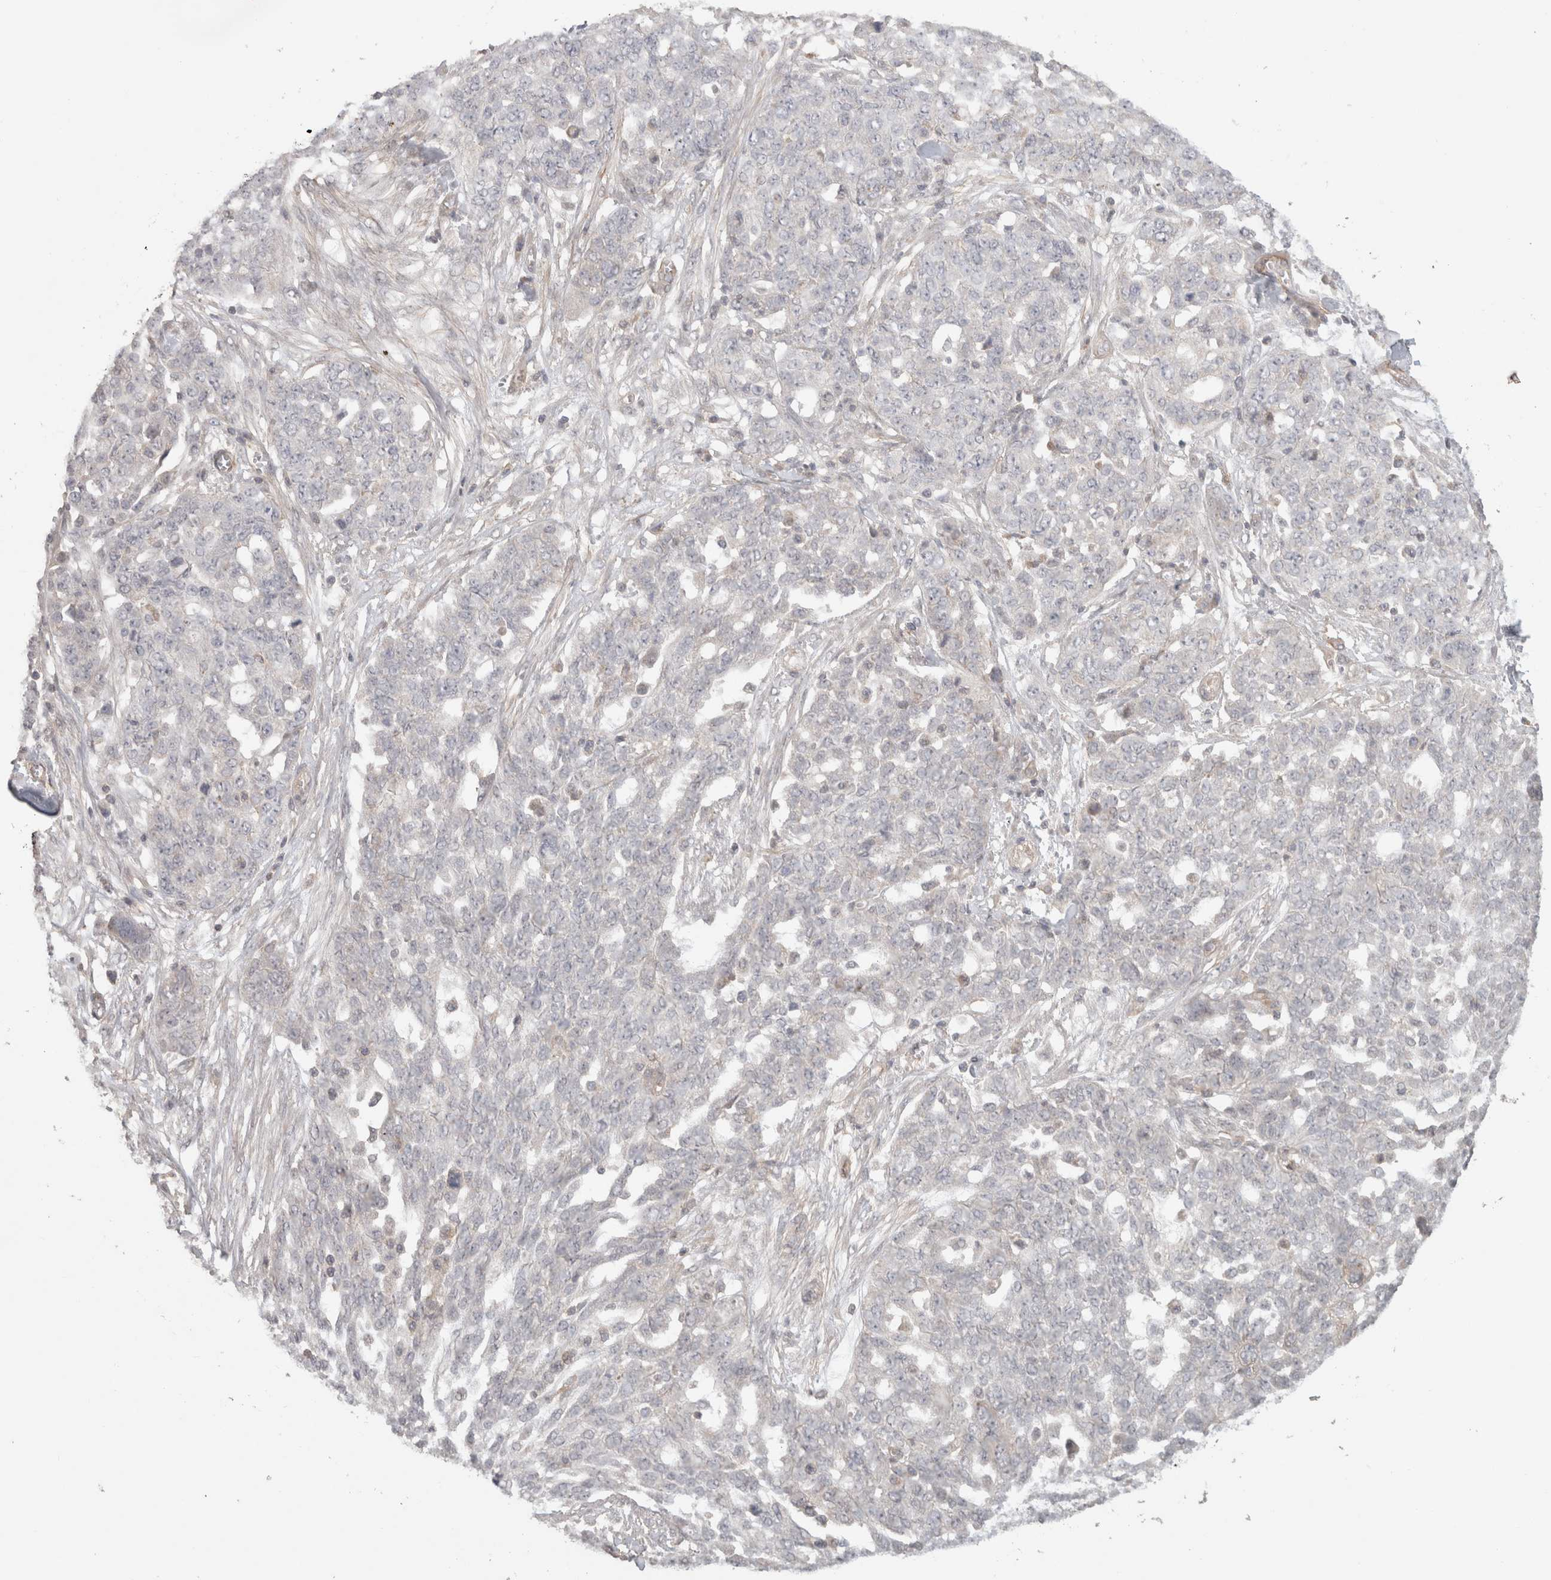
{"staining": {"intensity": "negative", "quantity": "none", "location": "none"}, "tissue": "ovarian cancer", "cell_type": "Tumor cells", "image_type": "cancer", "snomed": [{"axis": "morphology", "description": "Cystadenocarcinoma, serous, NOS"}, {"axis": "topography", "description": "Soft tissue"}, {"axis": "topography", "description": "Ovary"}], "caption": "There is no significant expression in tumor cells of ovarian cancer.", "gene": "HSPG2", "patient": {"sex": "female", "age": 57}}